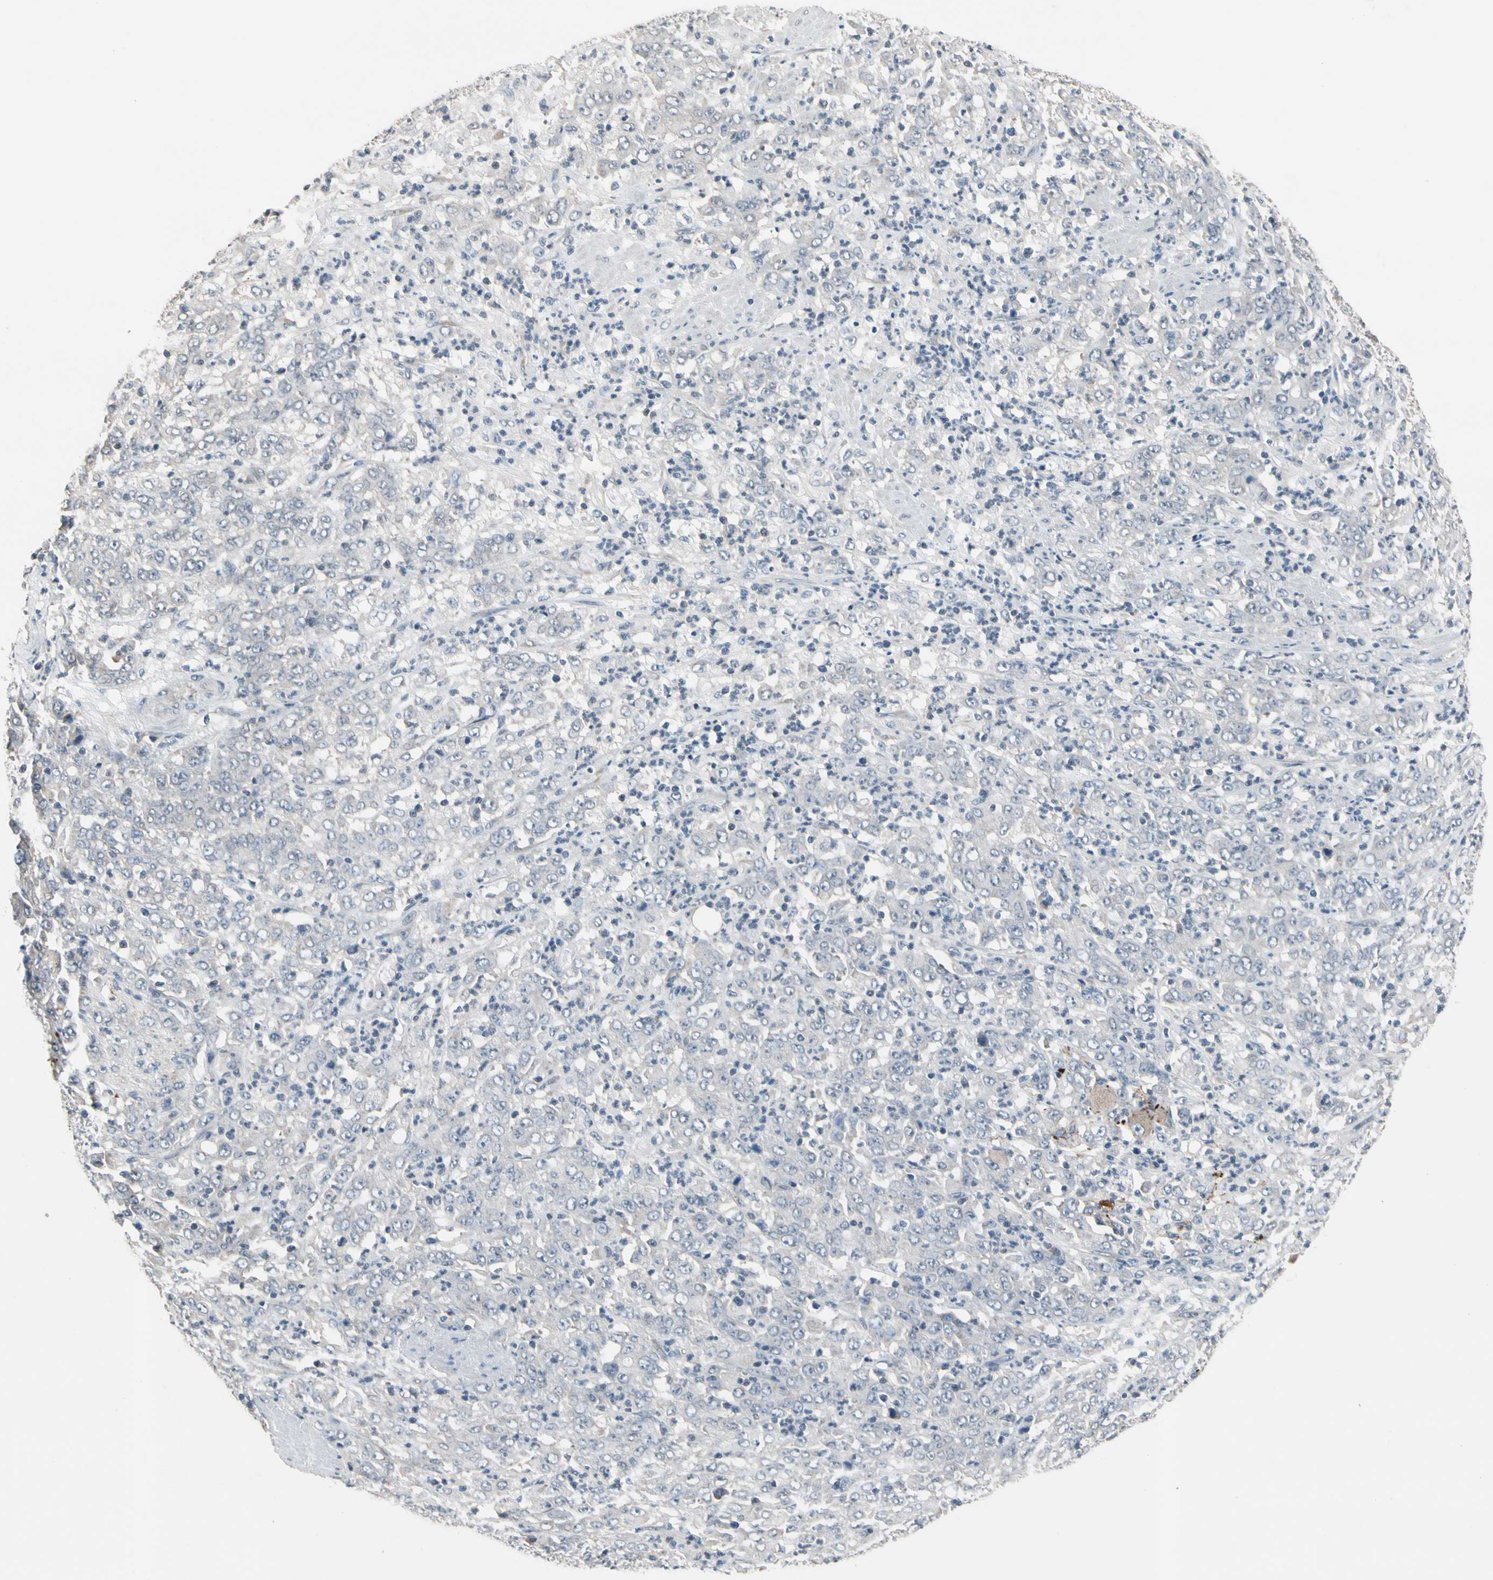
{"staining": {"intensity": "negative", "quantity": "none", "location": "none"}, "tissue": "stomach cancer", "cell_type": "Tumor cells", "image_type": "cancer", "snomed": [{"axis": "morphology", "description": "Adenocarcinoma, NOS"}, {"axis": "topography", "description": "Stomach, lower"}], "caption": "This is an immunohistochemistry (IHC) histopathology image of stomach cancer. There is no staining in tumor cells.", "gene": "SV2A", "patient": {"sex": "female", "age": 71}}